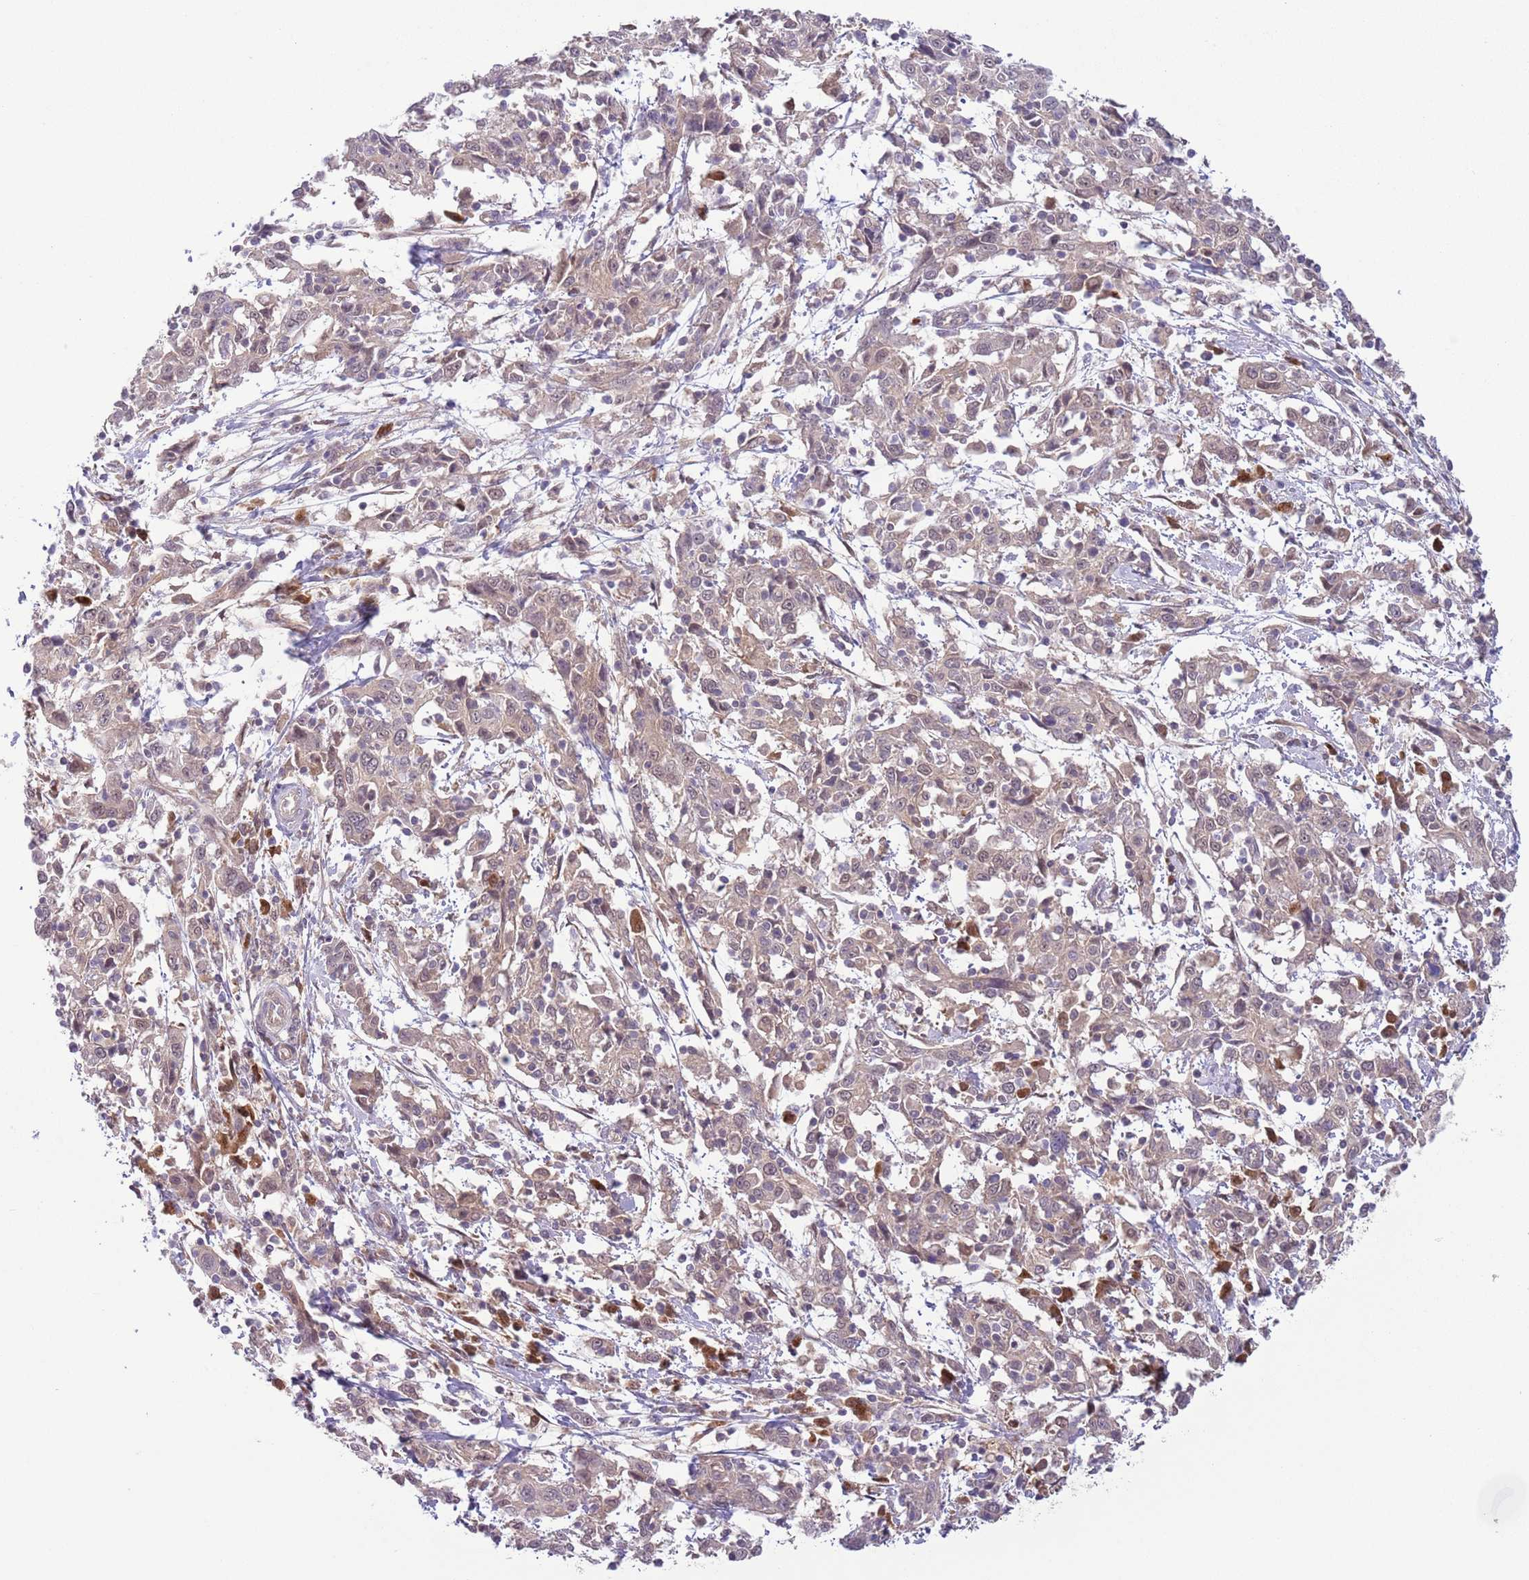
{"staining": {"intensity": "weak", "quantity": "25%-75%", "location": "cytoplasmic/membranous"}, "tissue": "cervical cancer", "cell_type": "Tumor cells", "image_type": "cancer", "snomed": [{"axis": "morphology", "description": "Squamous cell carcinoma, NOS"}, {"axis": "topography", "description": "Cervix"}], "caption": "Tumor cells display low levels of weak cytoplasmic/membranous expression in about 25%-75% of cells in cervical cancer.", "gene": "COPE", "patient": {"sex": "female", "age": 46}}